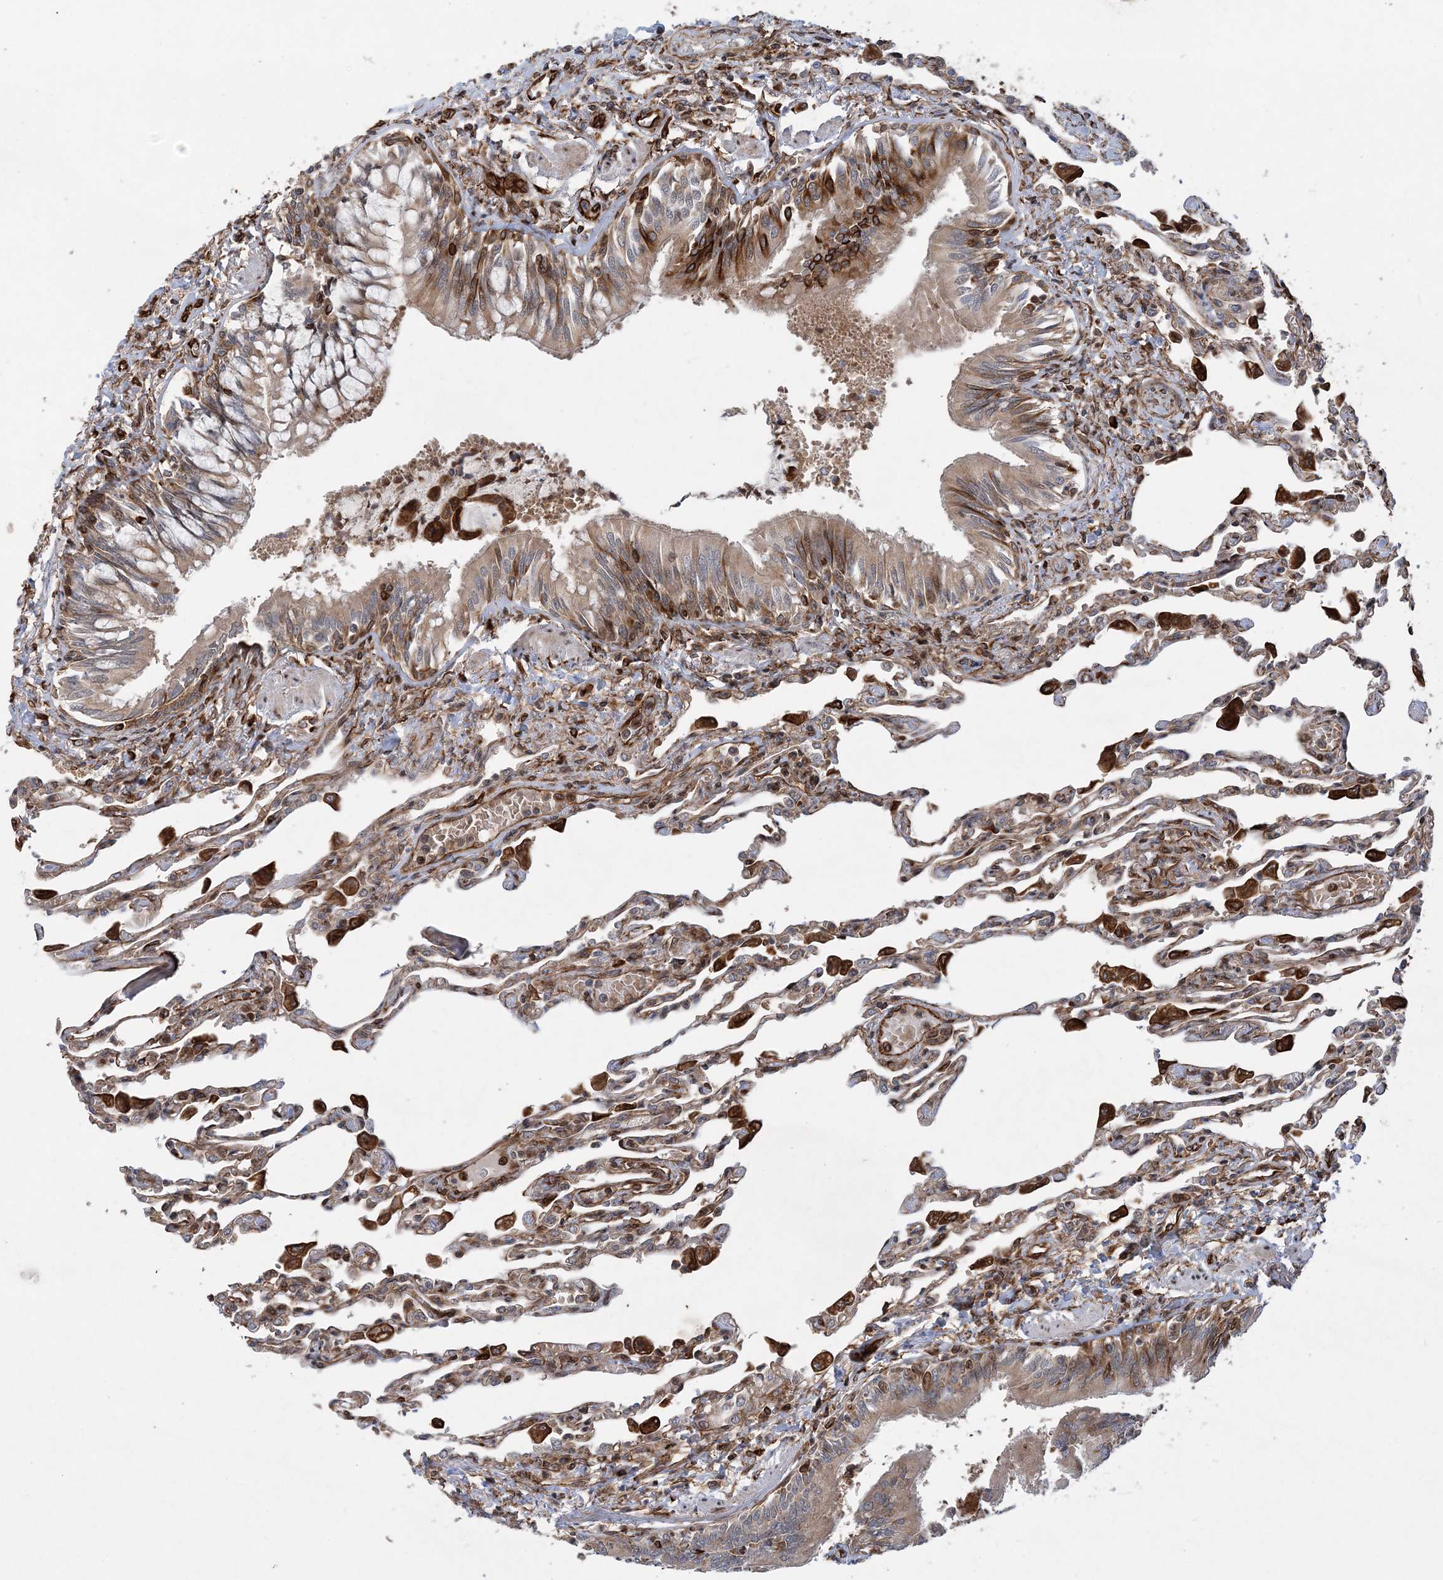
{"staining": {"intensity": "moderate", "quantity": "25%-75%", "location": "cytoplasmic/membranous"}, "tissue": "lung", "cell_type": "Alveolar cells", "image_type": "normal", "snomed": [{"axis": "morphology", "description": "Normal tissue, NOS"}, {"axis": "topography", "description": "Bronchus"}, {"axis": "topography", "description": "Lung"}], "caption": "DAB (3,3'-diaminobenzidine) immunohistochemical staining of normal human lung reveals moderate cytoplasmic/membranous protein expression in about 25%-75% of alveolar cells.", "gene": "FAM114A2", "patient": {"sex": "female", "age": 49}}